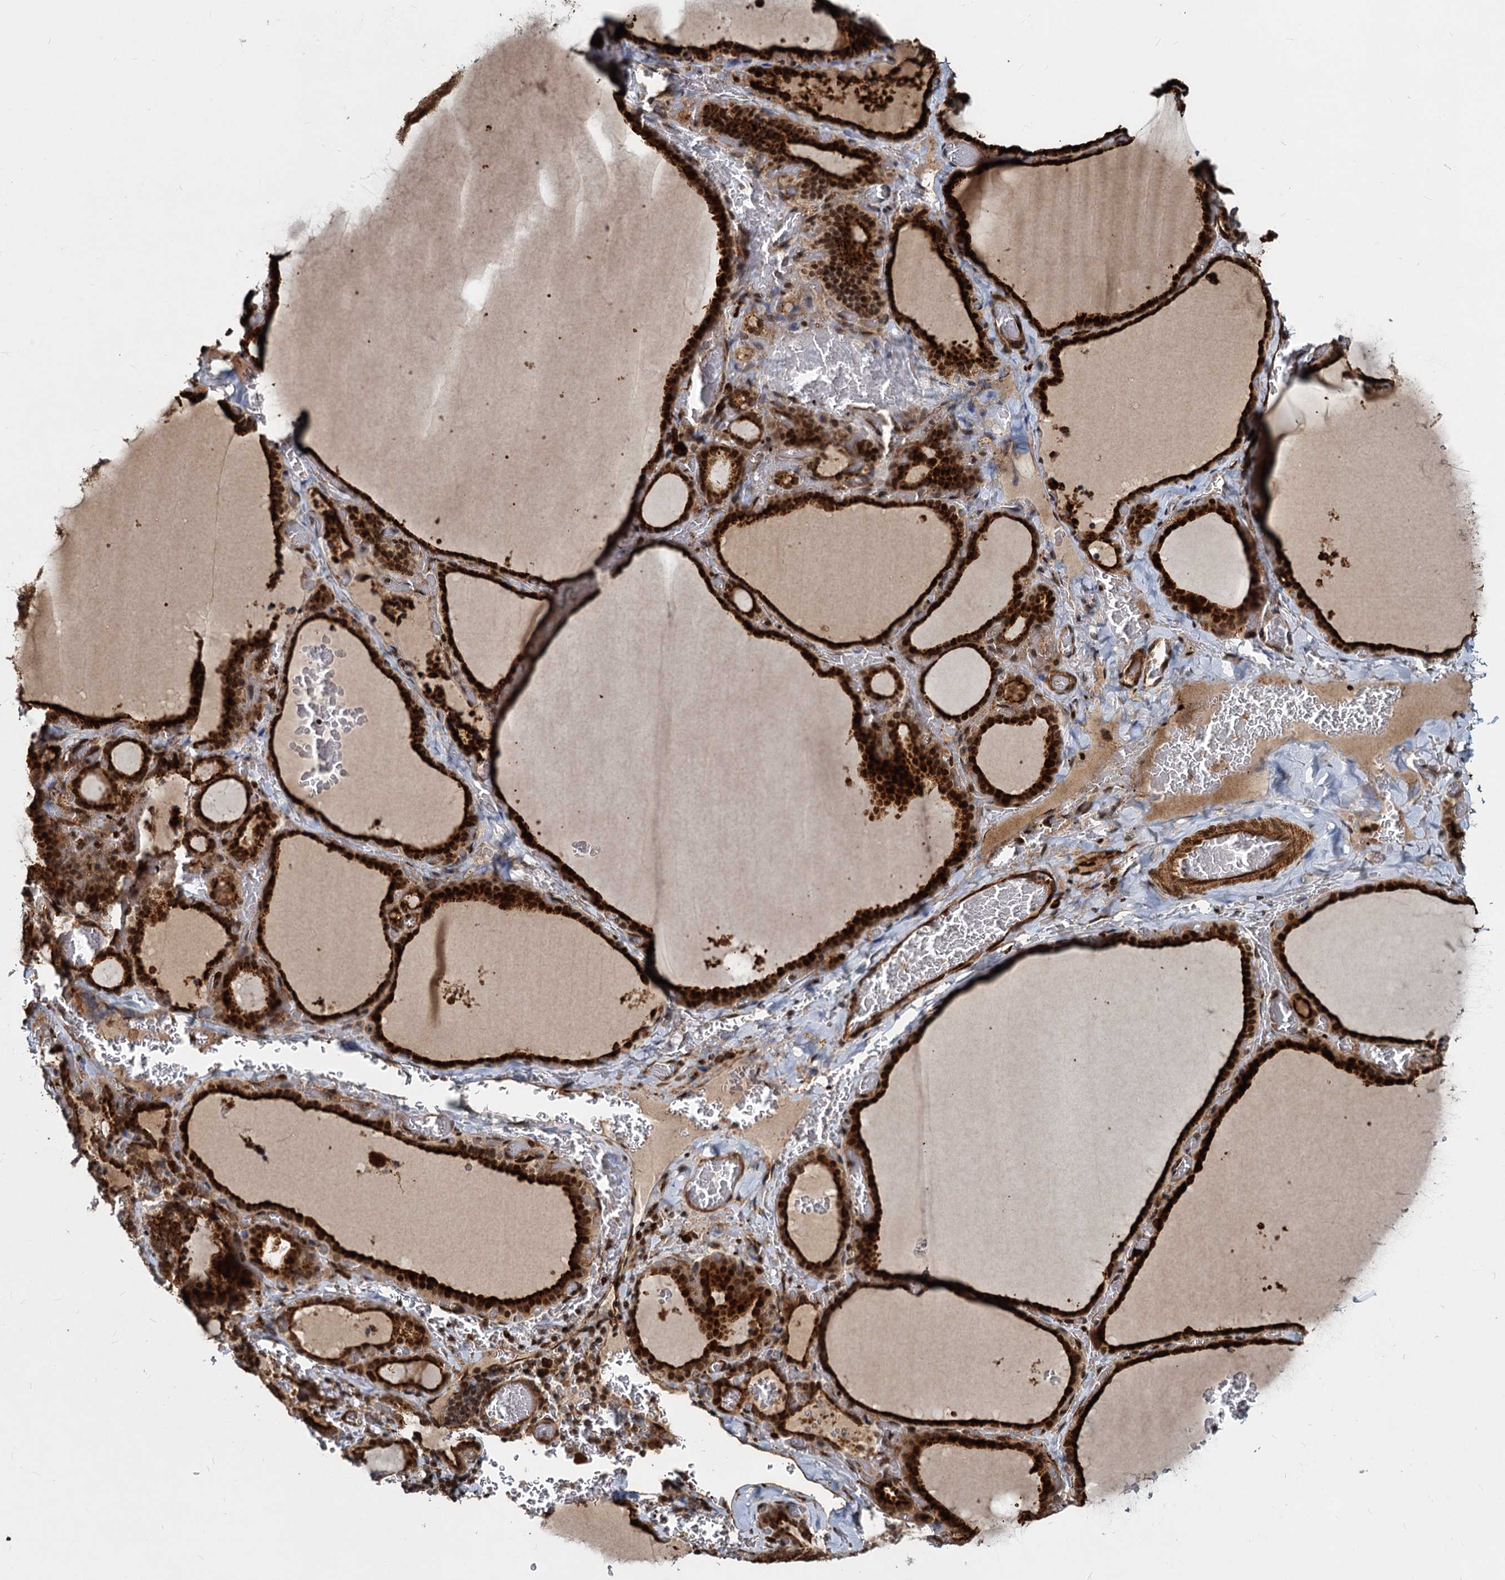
{"staining": {"intensity": "strong", "quantity": ">75%", "location": "cytoplasmic/membranous,nuclear"}, "tissue": "thyroid gland", "cell_type": "Glandular cells", "image_type": "normal", "snomed": [{"axis": "morphology", "description": "Normal tissue, NOS"}, {"axis": "topography", "description": "Thyroid gland"}], "caption": "High-power microscopy captured an IHC histopathology image of unremarkable thyroid gland, revealing strong cytoplasmic/membranous,nuclear positivity in about >75% of glandular cells. Nuclei are stained in blue.", "gene": "TRIM23", "patient": {"sex": "female", "age": 39}}